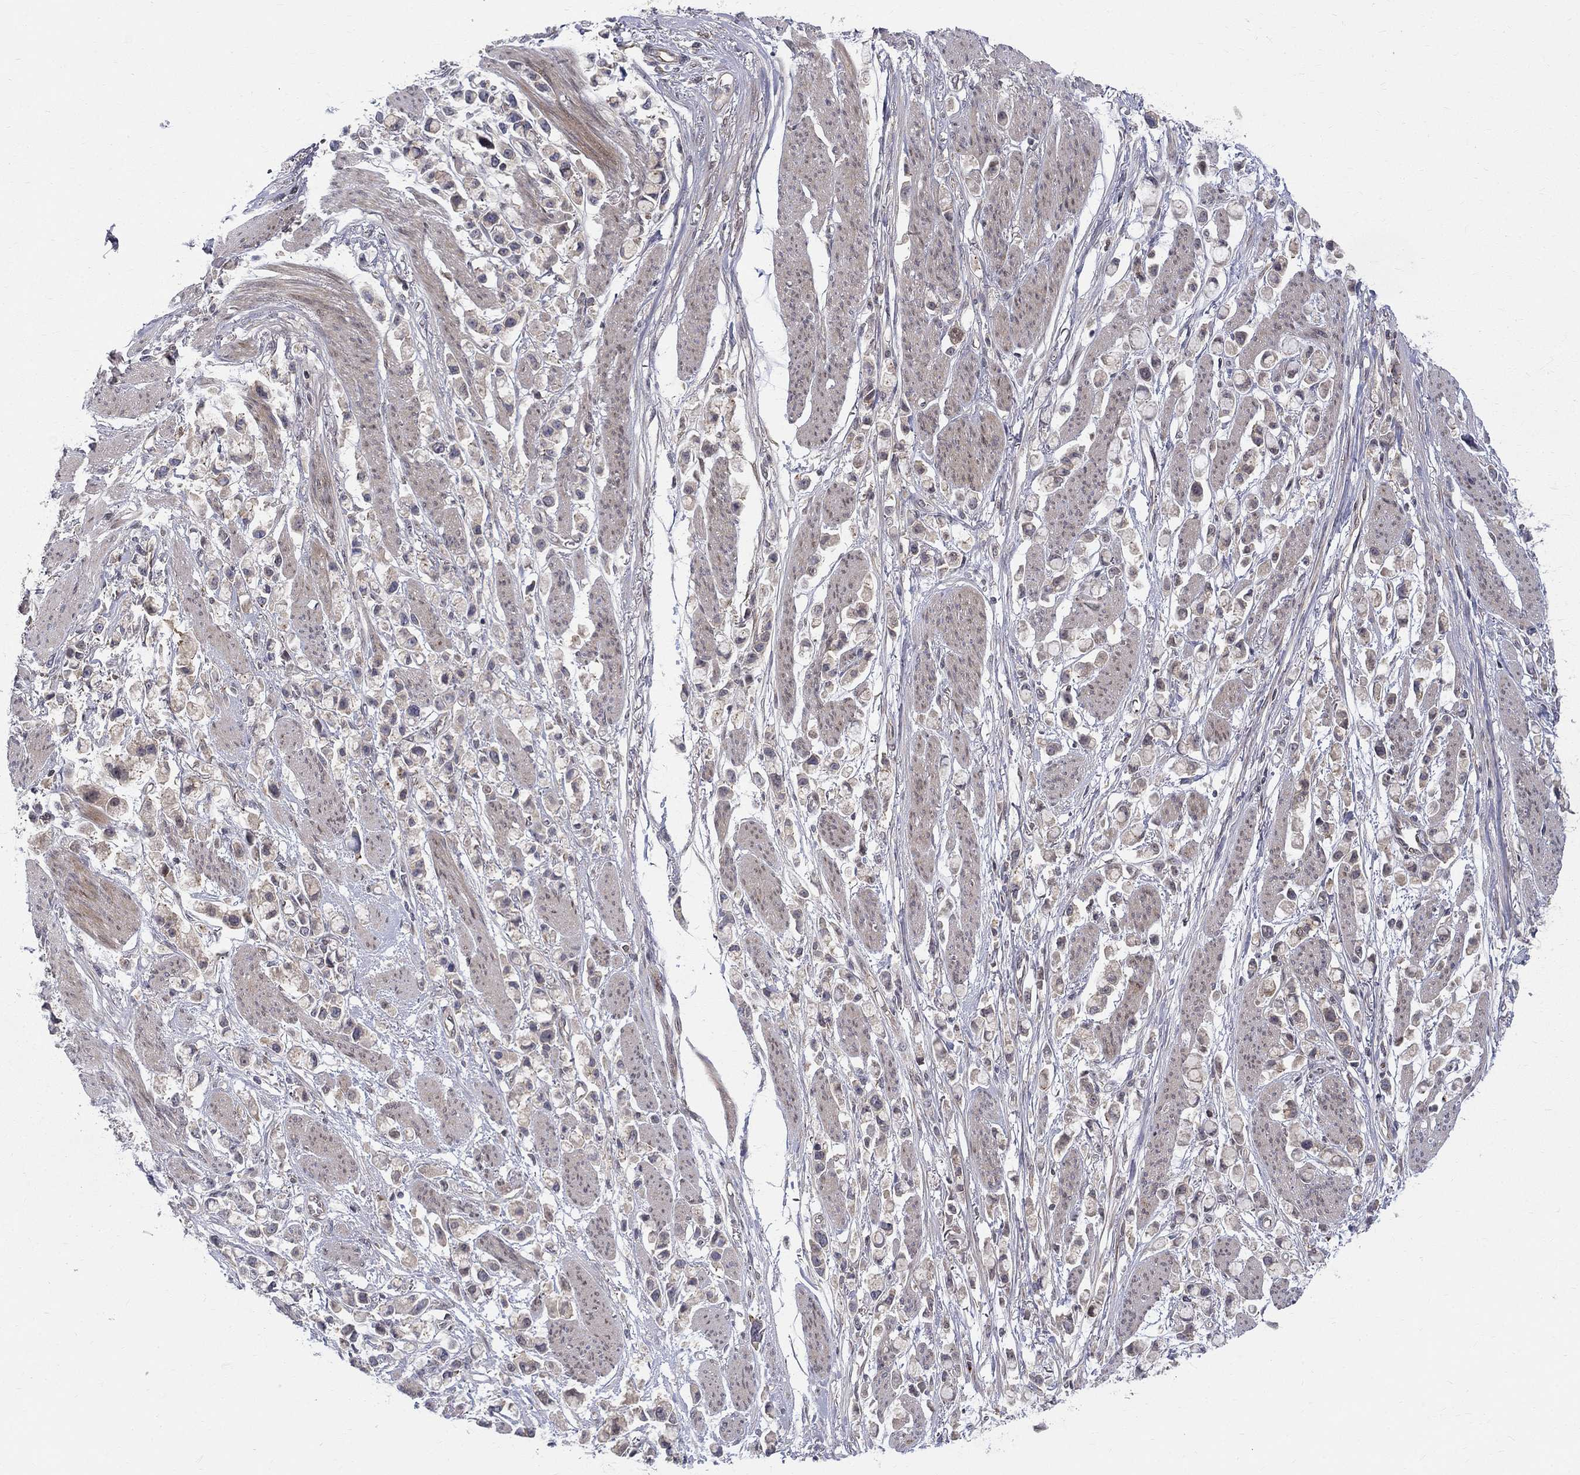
{"staining": {"intensity": "negative", "quantity": "none", "location": "none"}, "tissue": "stomach cancer", "cell_type": "Tumor cells", "image_type": "cancer", "snomed": [{"axis": "morphology", "description": "Adenocarcinoma, NOS"}, {"axis": "topography", "description": "Stomach"}], "caption": "IHC photomicrograph of stomach cancer stained for a protein (brown), which demonstrates no positivity in tumor cells.", "gene": "WDR19", "patient": {"sex": "female", "age": 81}}